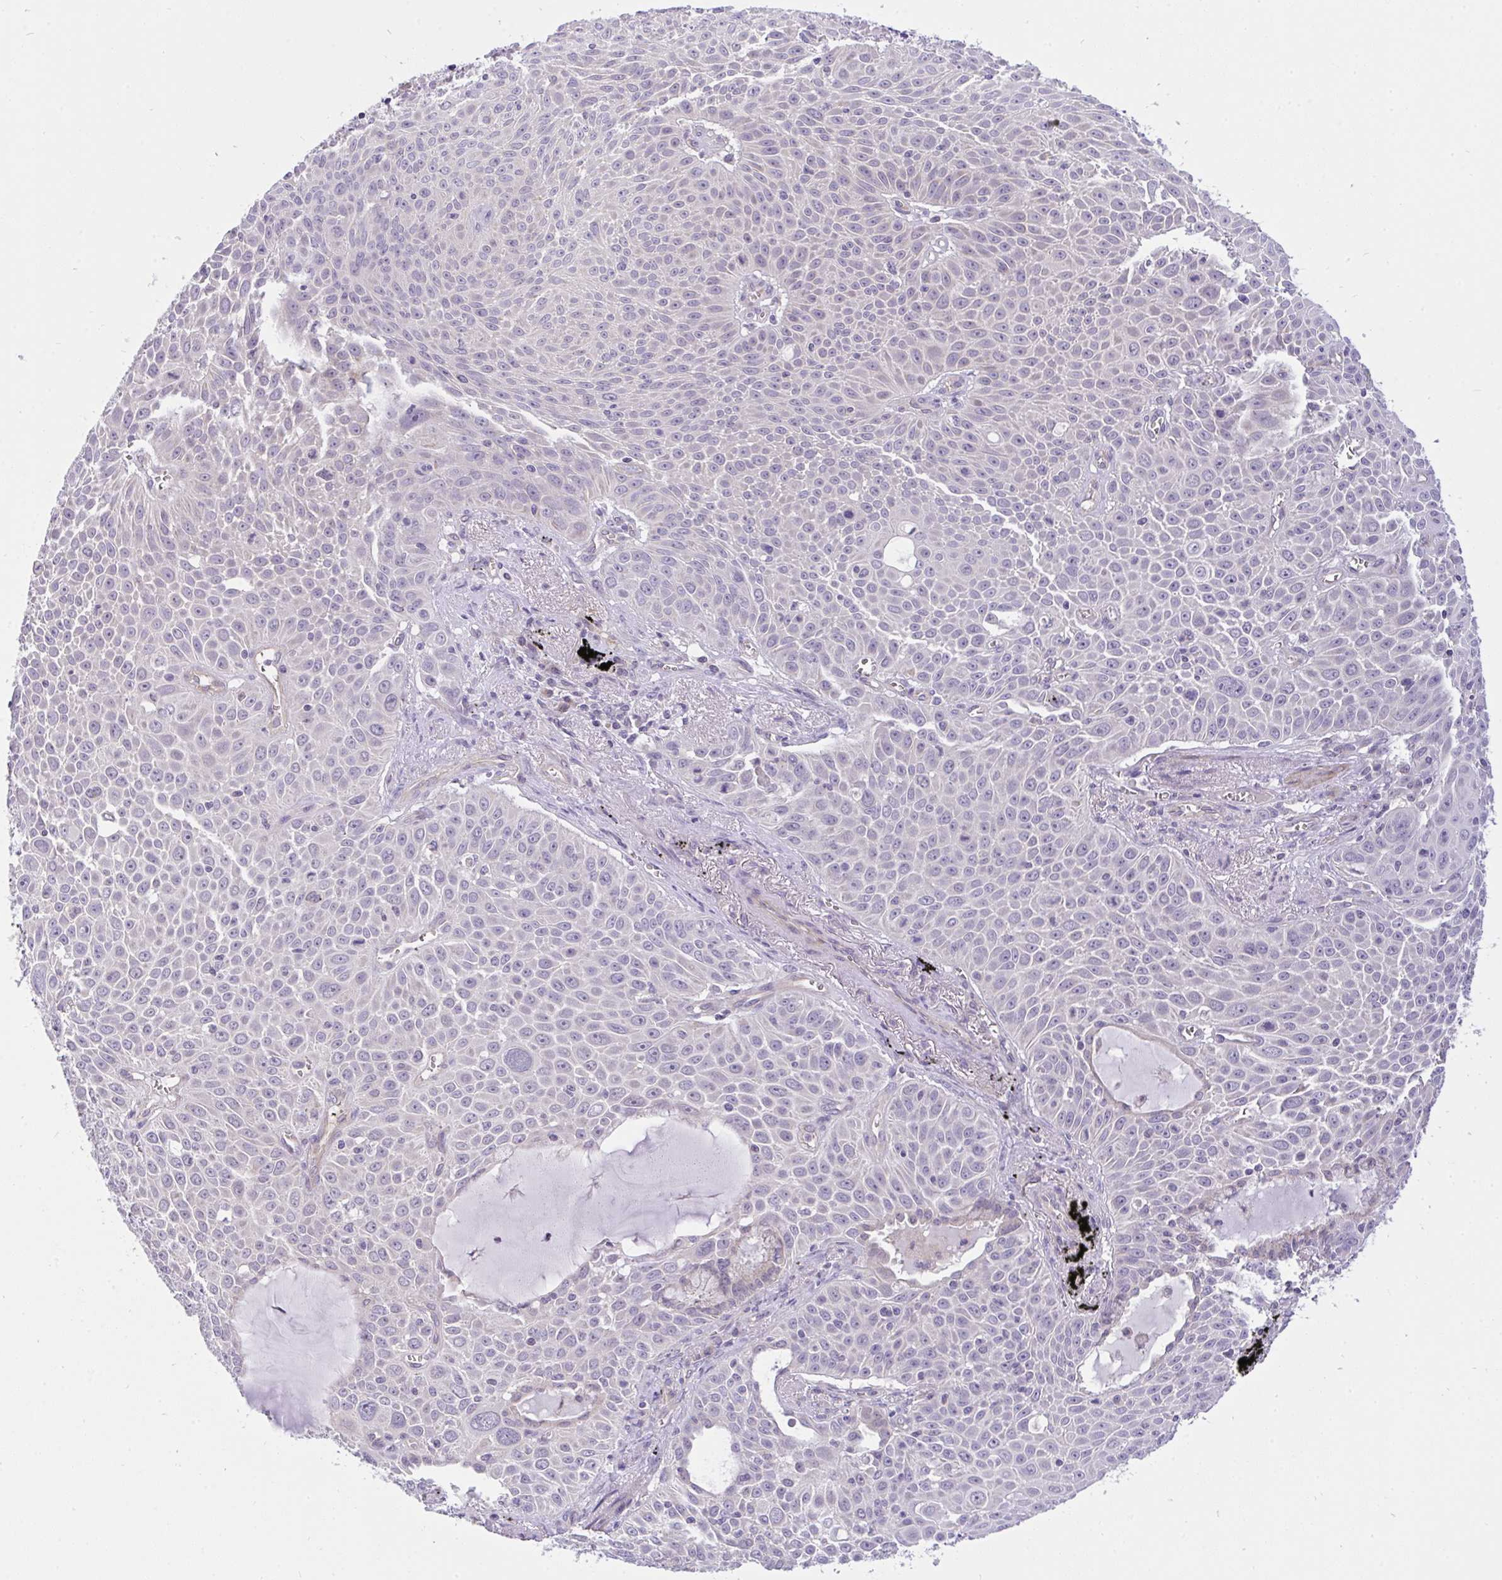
{"staining": {"intensity": "negative", "quantity": "none", "location": "none"}, "tissue": "lung cancer", "cell_type": "Tumor cells", "image_type": "cancer", "snomed": [{"axis": "morphology", "description": "Squamous cell carcinoma, NOS"}, {"axis": "morphology", "description": "Squamous cell carcinoma, metastatic, NOS"}, {"axis": "topography", "description": "Lymph node"}, {"axis": "topography", "description": "Lung"}], "caption": "Protein analysis of lung squamous cell carcinoma exhibits no significant expression in tumor cells.", "gene": "C19orf54", "patient": {"sex": "female", "age": 62}}